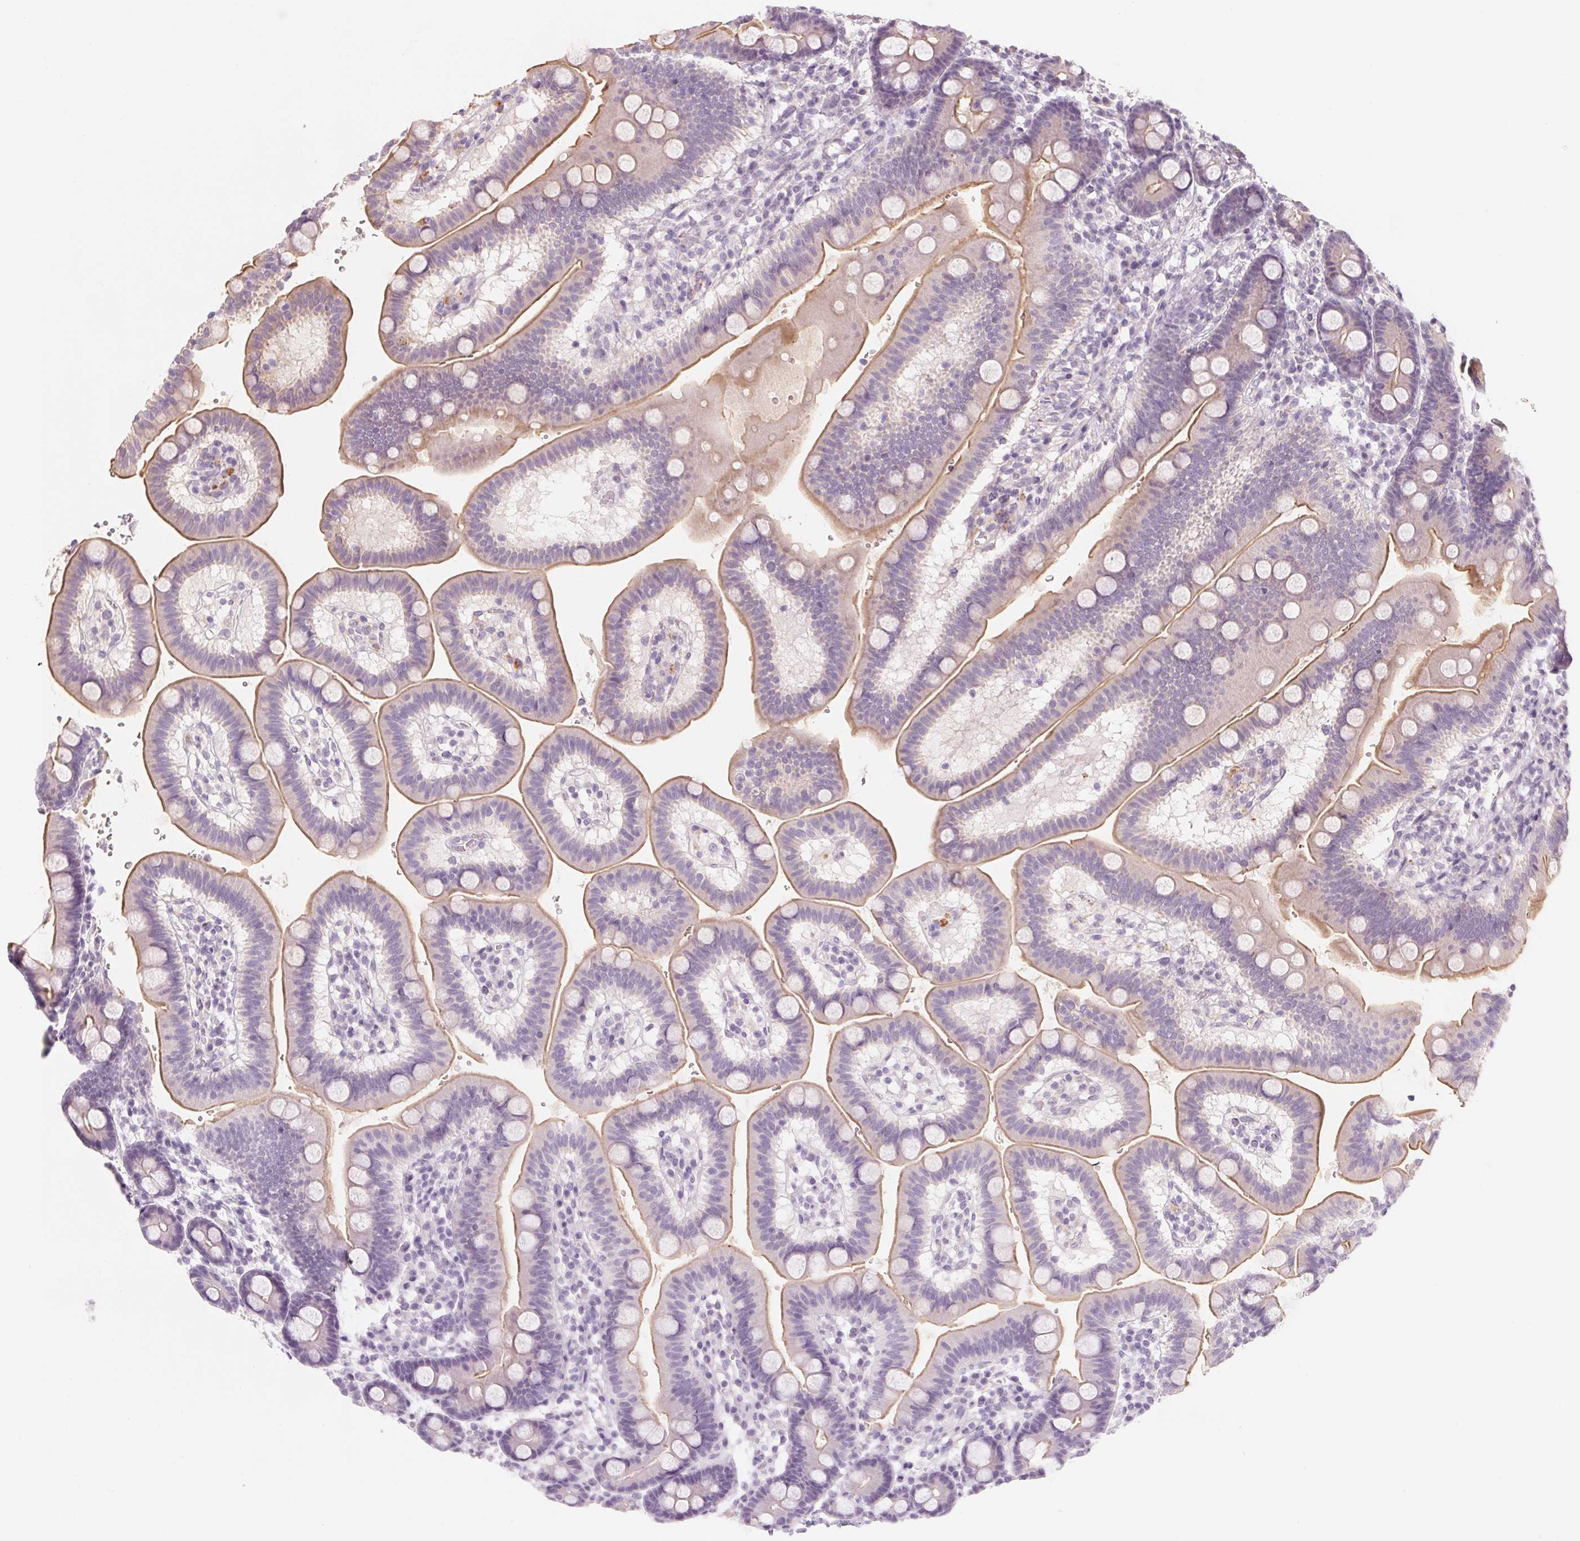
{"staining": {"intensity": "weak", "quantity": "25%-75%", "location": "cytoplasmic/membranous"}, "tissue": "duodenum", "cell_type": "Glandular cells", "image_type": "normal", "snomed": [{"axis": "morphology", "description": "Normal tissue, NOS"}, {"axis": "topography", "description": "Duodenum"}], "caption": "Unremarkable duodenum displays weak cytoplasmic/membranous staining in approximately 25%-75% of glandular cells, visualized by immunohistochemistry.", "gene": "POU1F1", "patient": {"sex": "male", "age": 59}}